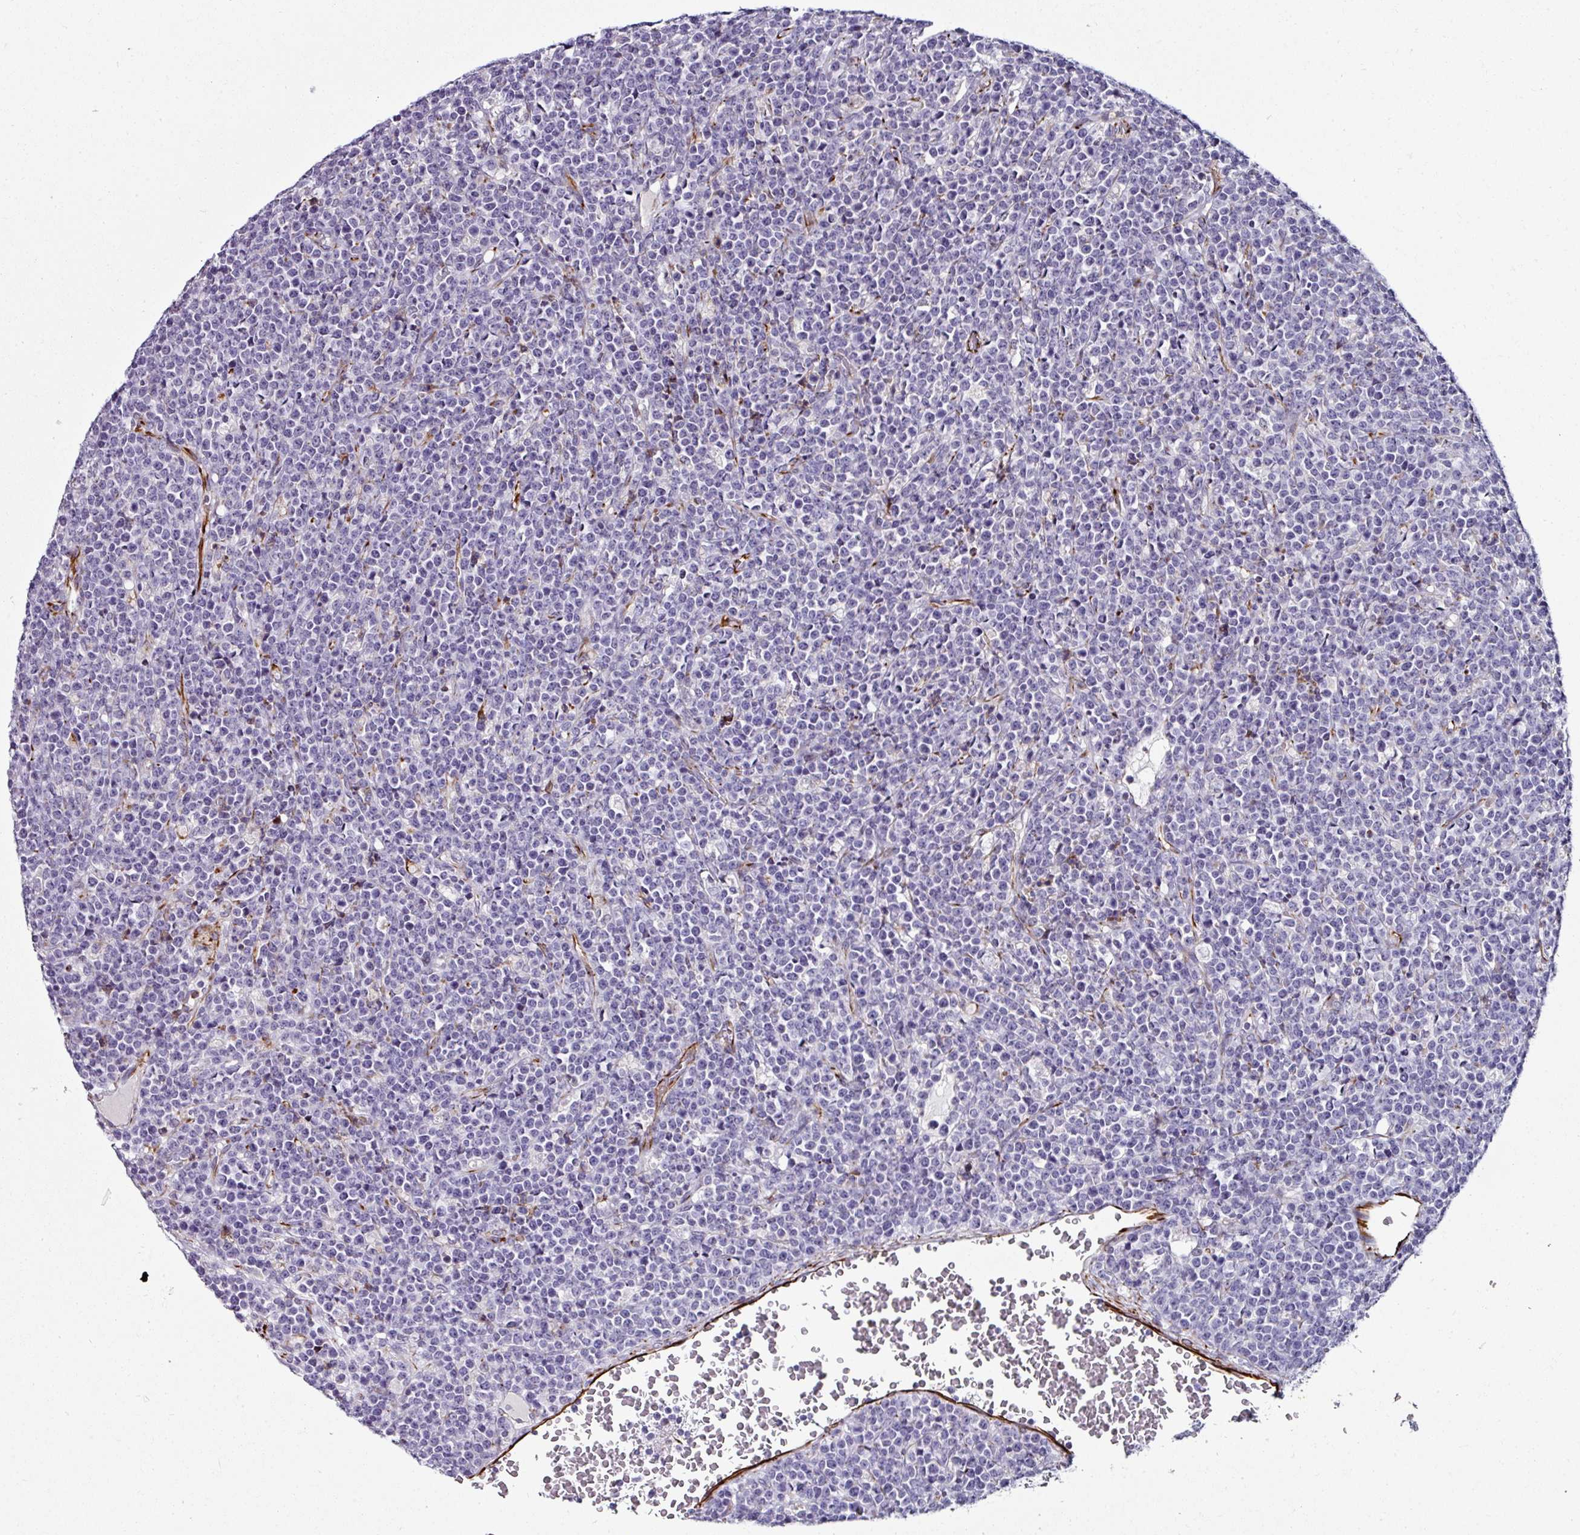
{"staining": {"intensity": "negative", "quantity": "none", "location": "none"}, "tissue": "lymphoma", "cell_type": "Tumor cells", "image_type": "cancer", "snomed": [{"axis": "morphology", "description": "Malignant lymphoma, non-Hodgkin's type, High grade"}, {"axis": "topography", "description": "Ovary"}], "caption": "Lymphoma was stained to show a protein in brown. There is no significant expression in tumor cells.", "gene": "TMPRSS9", "patient": {"sex": "female", "age": 56}}